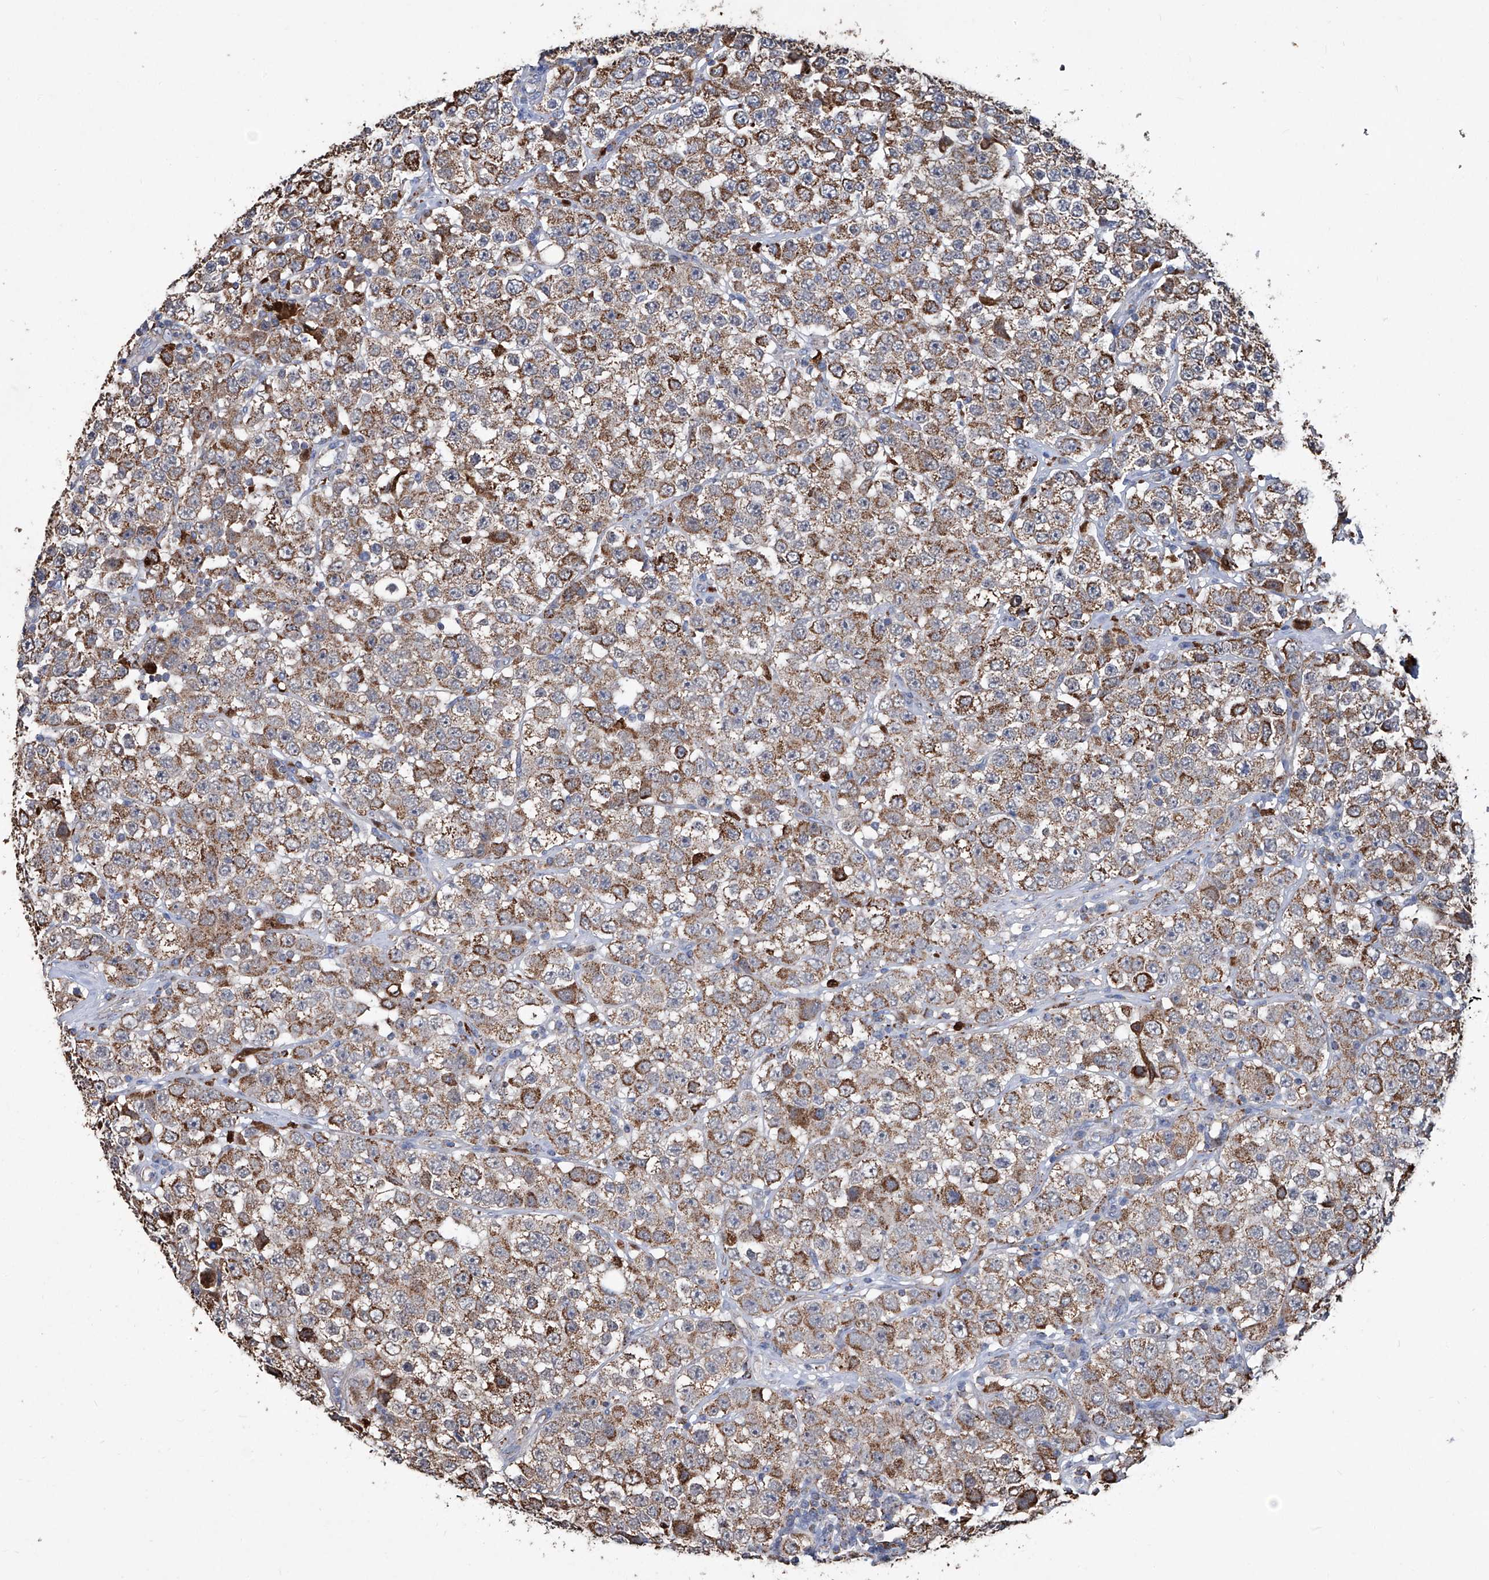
{"staining": {"intensity": "moderate", "quantity": ">75%", "location": "cytoplasmic/membranous"}, "tissue": "testis cancer", "cell_type": "Tumor cells", "image_type": "cancer", "snomed": [{"axis": "morphology", "description": "Seminoma, NOS"}, {"axis": "topography", "description": "Testis"}], "caption": "The histopathology image reveals immunohistochemical staining of testis cancer. There is moderate cytoplasmic/membranous staining is present in approximately >75% of tumor cells. Nuclei are stained in blue.", "gene": "NHS", "patient": {"sex": "male", "age": 28}}